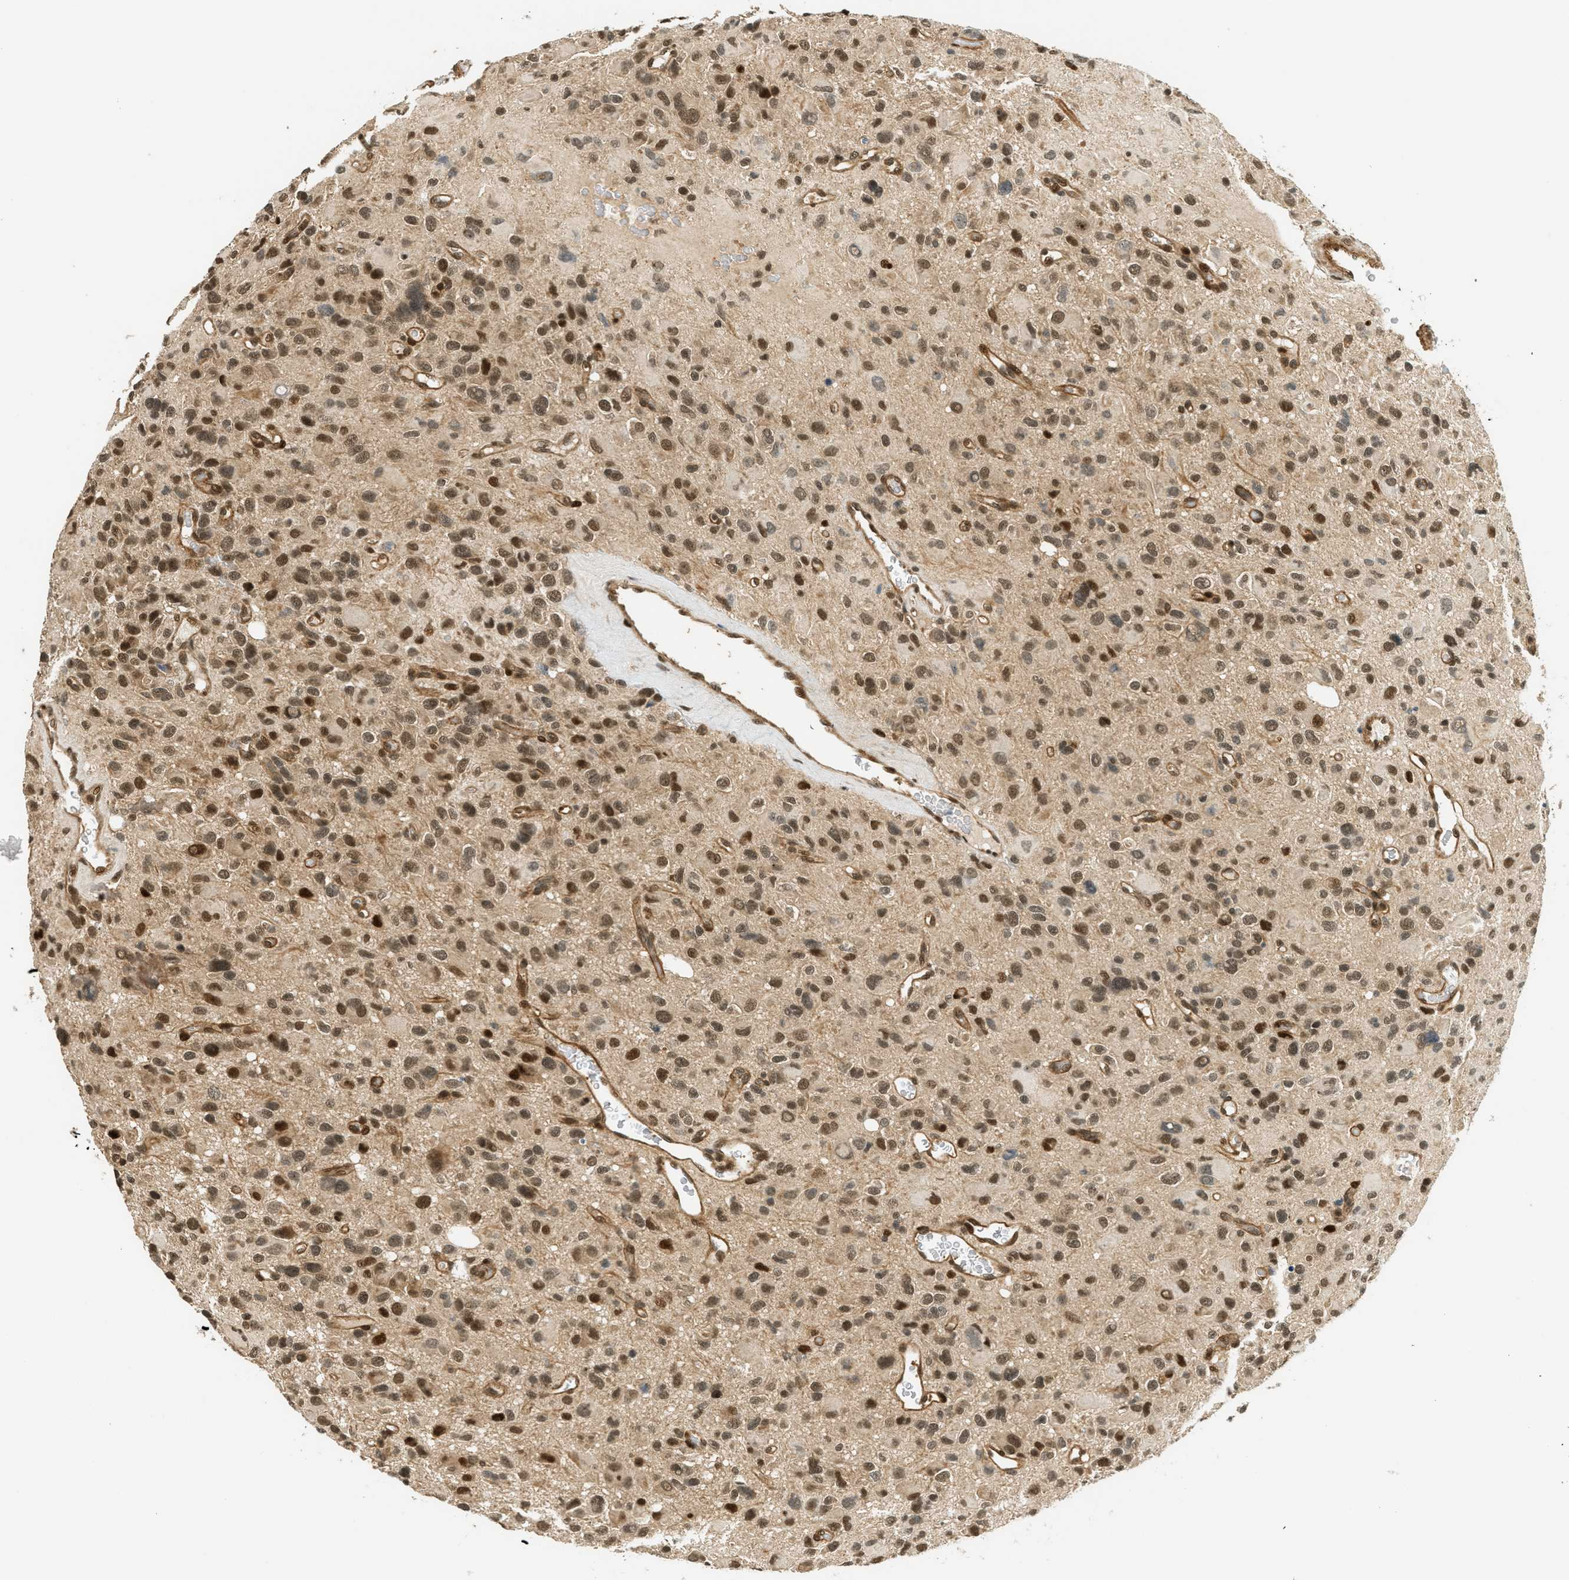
{"staining": {"intensity": "moderate", "quantity": ">75%", "location": "nuclear"}, "tissue": "glioma", "cell_type": "Tumor cells", "image_type": "cancer", "snomed": [{"axis": "morphology", "description": "Glioma, malignant, High grade"}, {"axis": "topography", "description": "Brain"}], "caption": "About >75% of tumor cells in malignant glioma (high-grade) reveal moderate nuclear protein expression as visualized by brown immunohistochemical staining.", "gene": "FOXM1", "patient": {"sex": "male", "age": 48}}